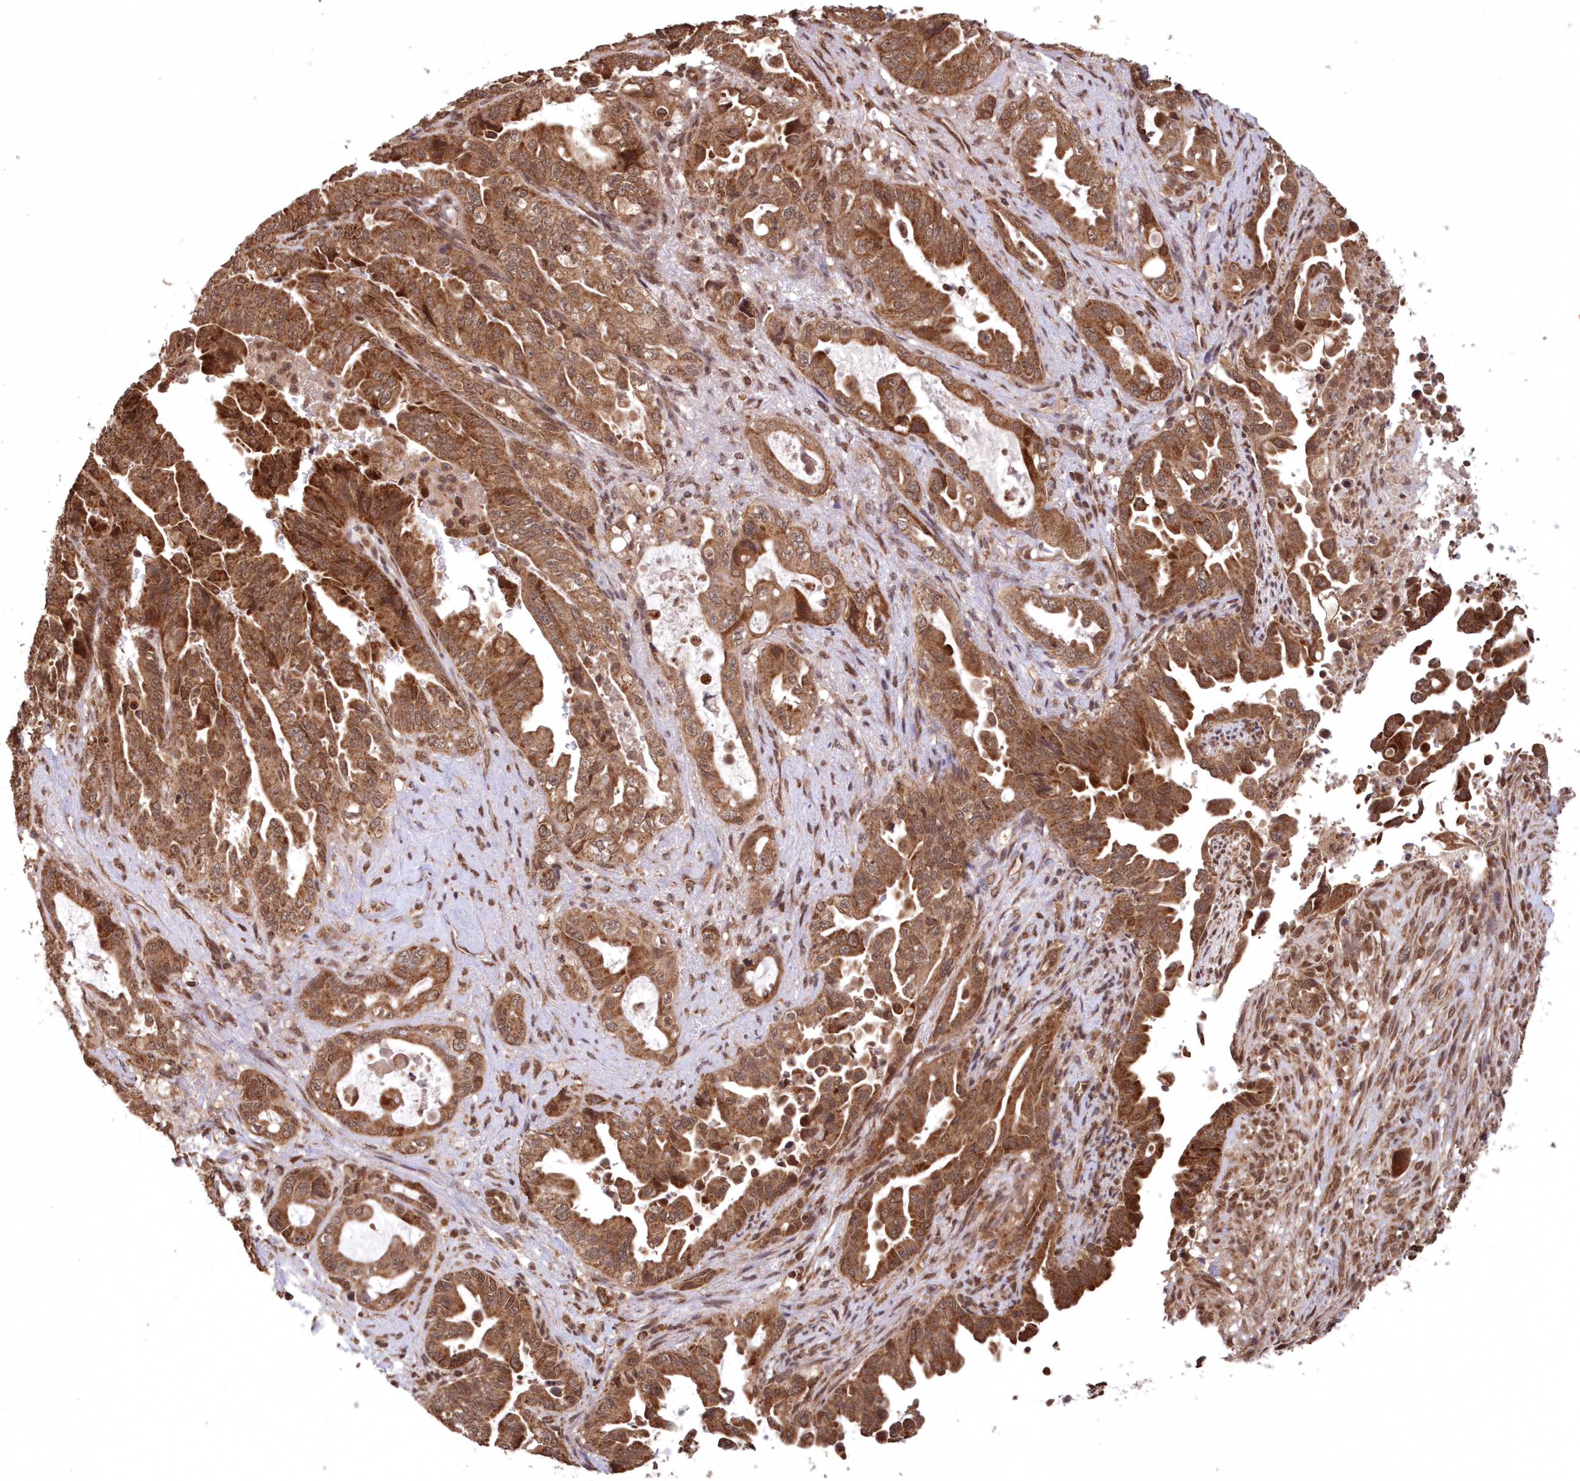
{"staining": {"intensity": "strong", "quantity": ">75%", "location": "cytoplasmic/membranous"}, "tissue": "pancreatic cancer", "cell_type": "Tumor cells", "image_type": "cancer", "snomed": [{"axis": "morphology", "description": "Adenocarcinoma, NOS"}, {"axis": "topography", "description": "Pancreas"}], "caption": "Brown immunohistochemical staining in human adenocarcinoma (pancreatic) shows strong cytoplasmic/membranous positivity in about >75% of tumor cells.", "gene": "PCBP1", "patient": {"sex": "male", "age": 70}}